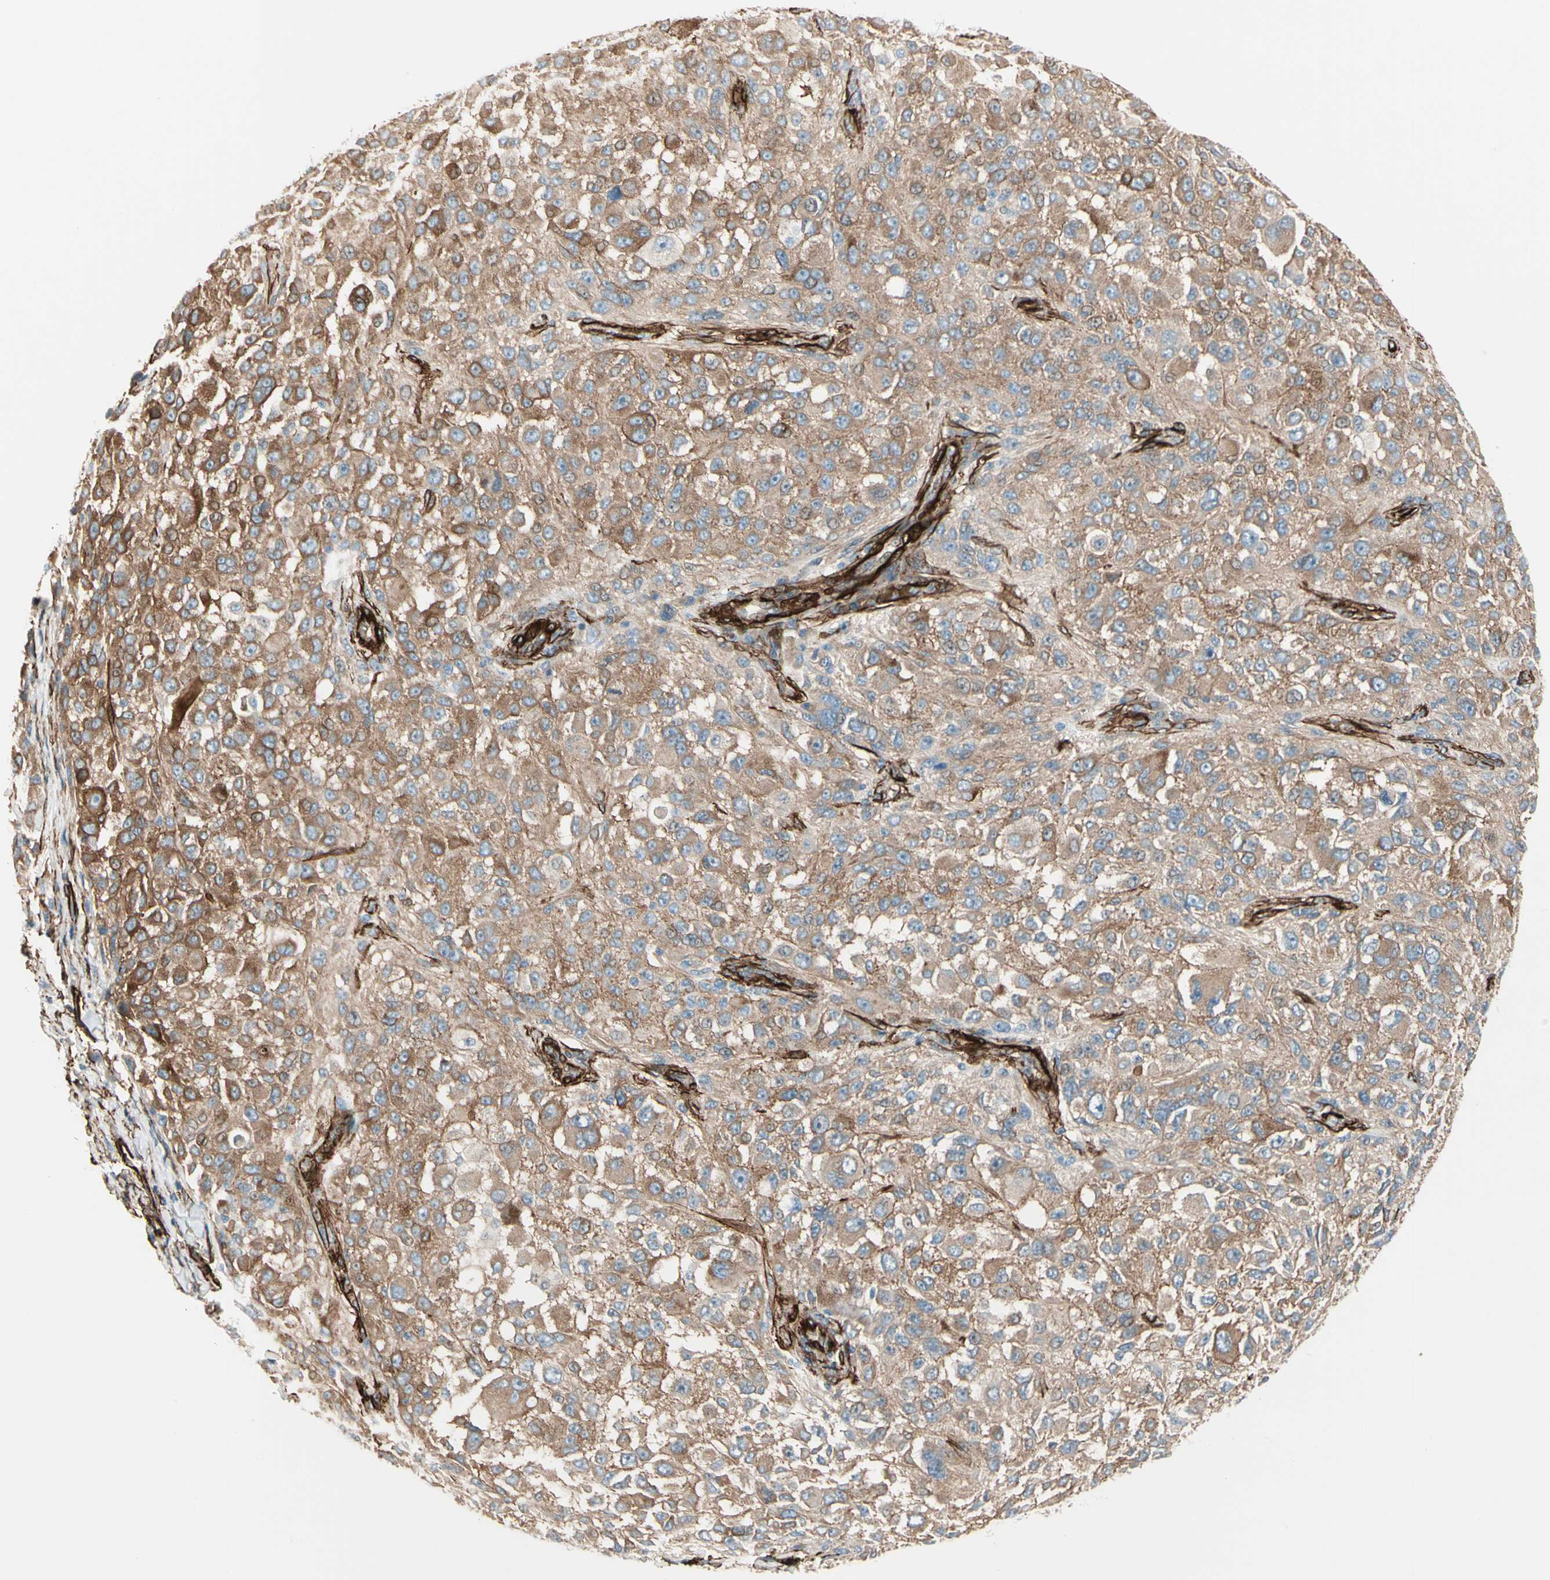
{"staining": {"intensity": "moderate", "quantity": ">75%", "location": "cytoplasmic/membranous"}, "tissue": "melanoma", "cell_type": "Tumor cells", "image_type": "cancer", "snomed": [{"axis": "morphology", "description": "Necrosis, NOS"}, {"axis": "morphology", "description": "Malignant melanoma, NOS"}, {"axis": "topography", "description": "Skin"}], "caption": "Immunohistochemical staining of melanoma exhibits medium levels of moderate cytoplasmic/membranous positivity in about >75% of tumor cells.", "gene": "CALD1", "patient": {"sex": "female", "age": 87}}